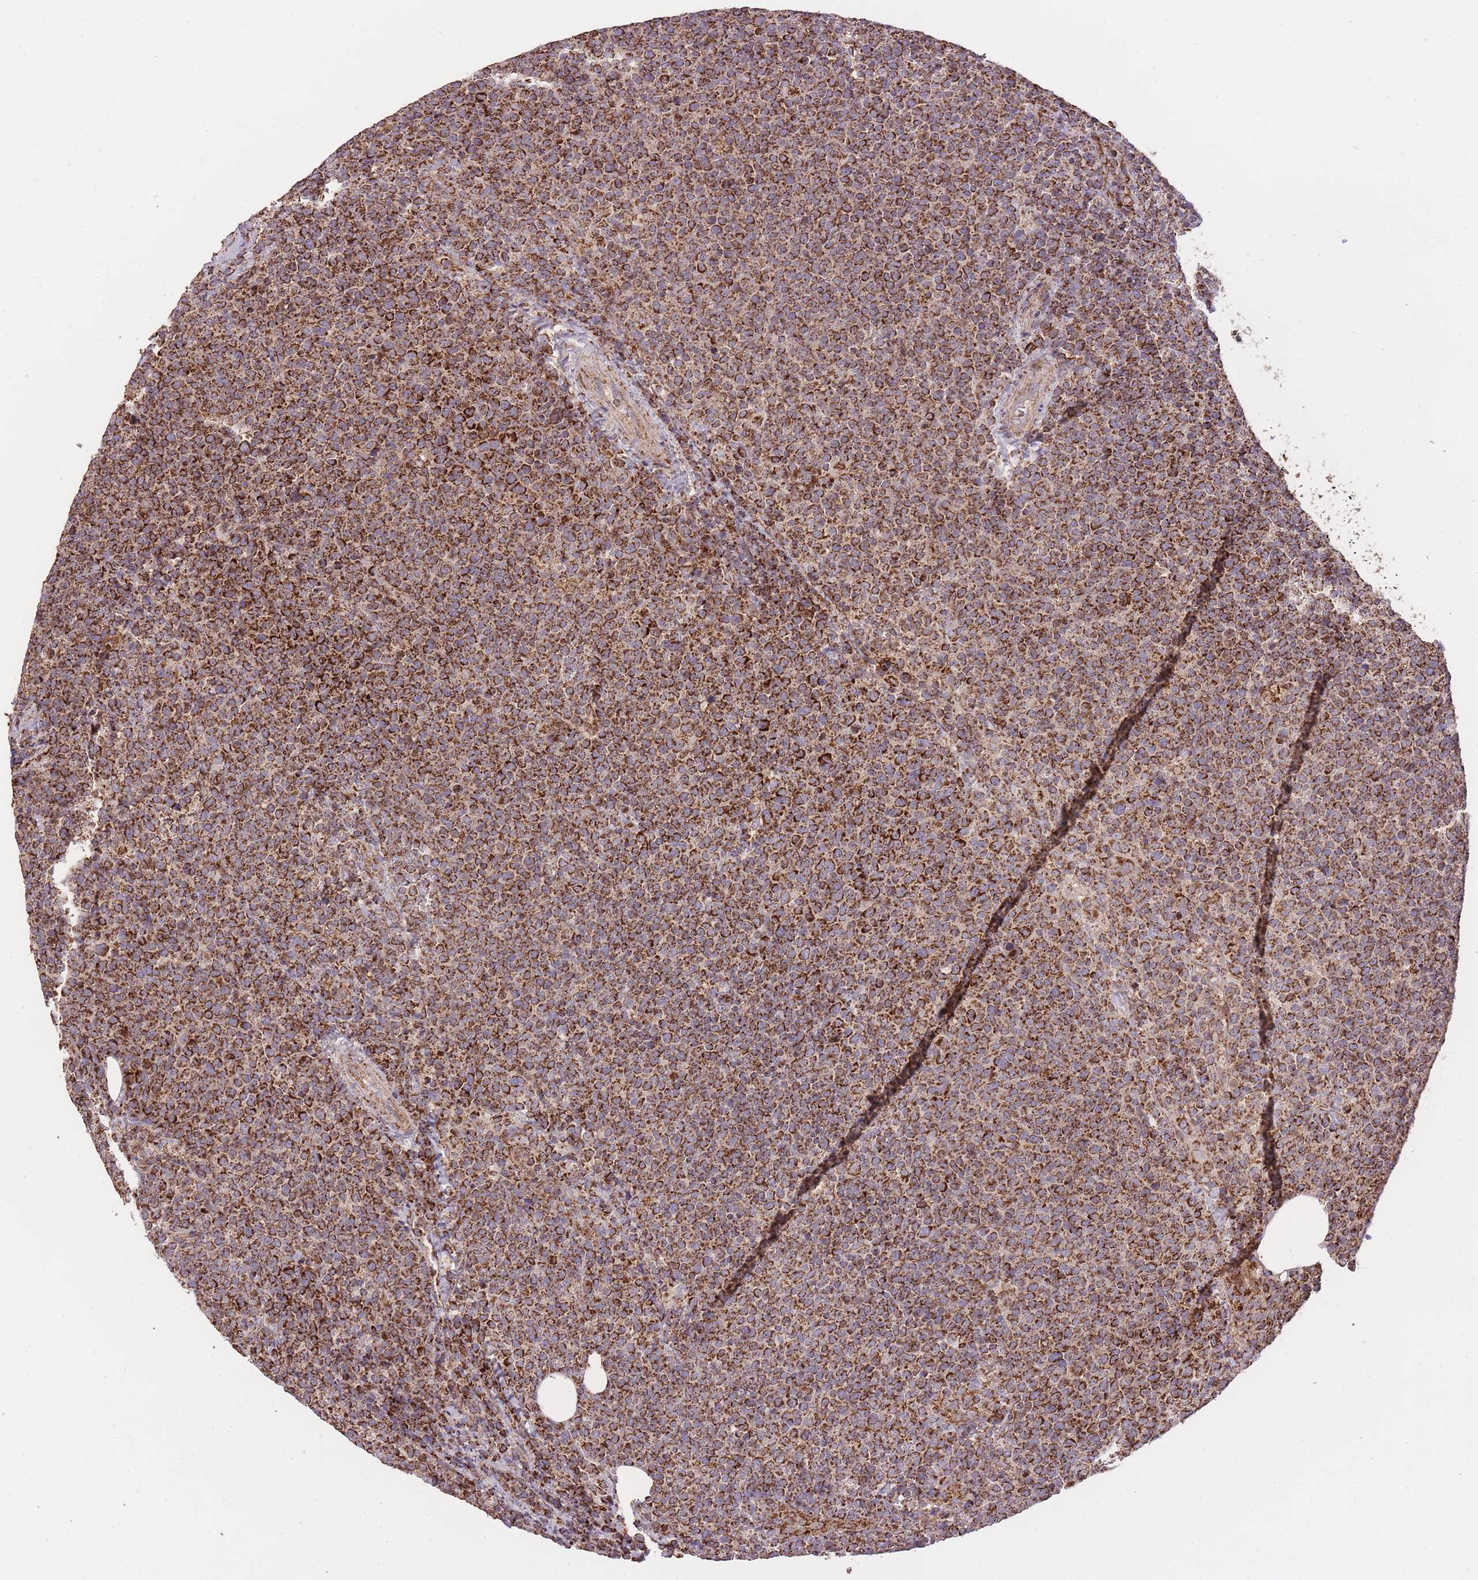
{"staining": {"intensity": "strong", "quantity": ">75%", "location": "cytoplasmic/membranous"}, "tissue": "lymphoma", "cell_type": "Tumor cells", "image_type": "cancer", "snomed": [{"axis": "morphology", "description": "Malignant lymphoma, non-Hodgkin's type, High grade"}, {"axis": "topography", "description": "Lymph node"}], "caption": "Approximately >75% of tumor cells in lymphoma reveal strong cytoplasmic/membranous protein expression as visualized by brown immunohistochemical staining.", "gene": "PREP", "patient": {"sex": "male", "age": 61}}